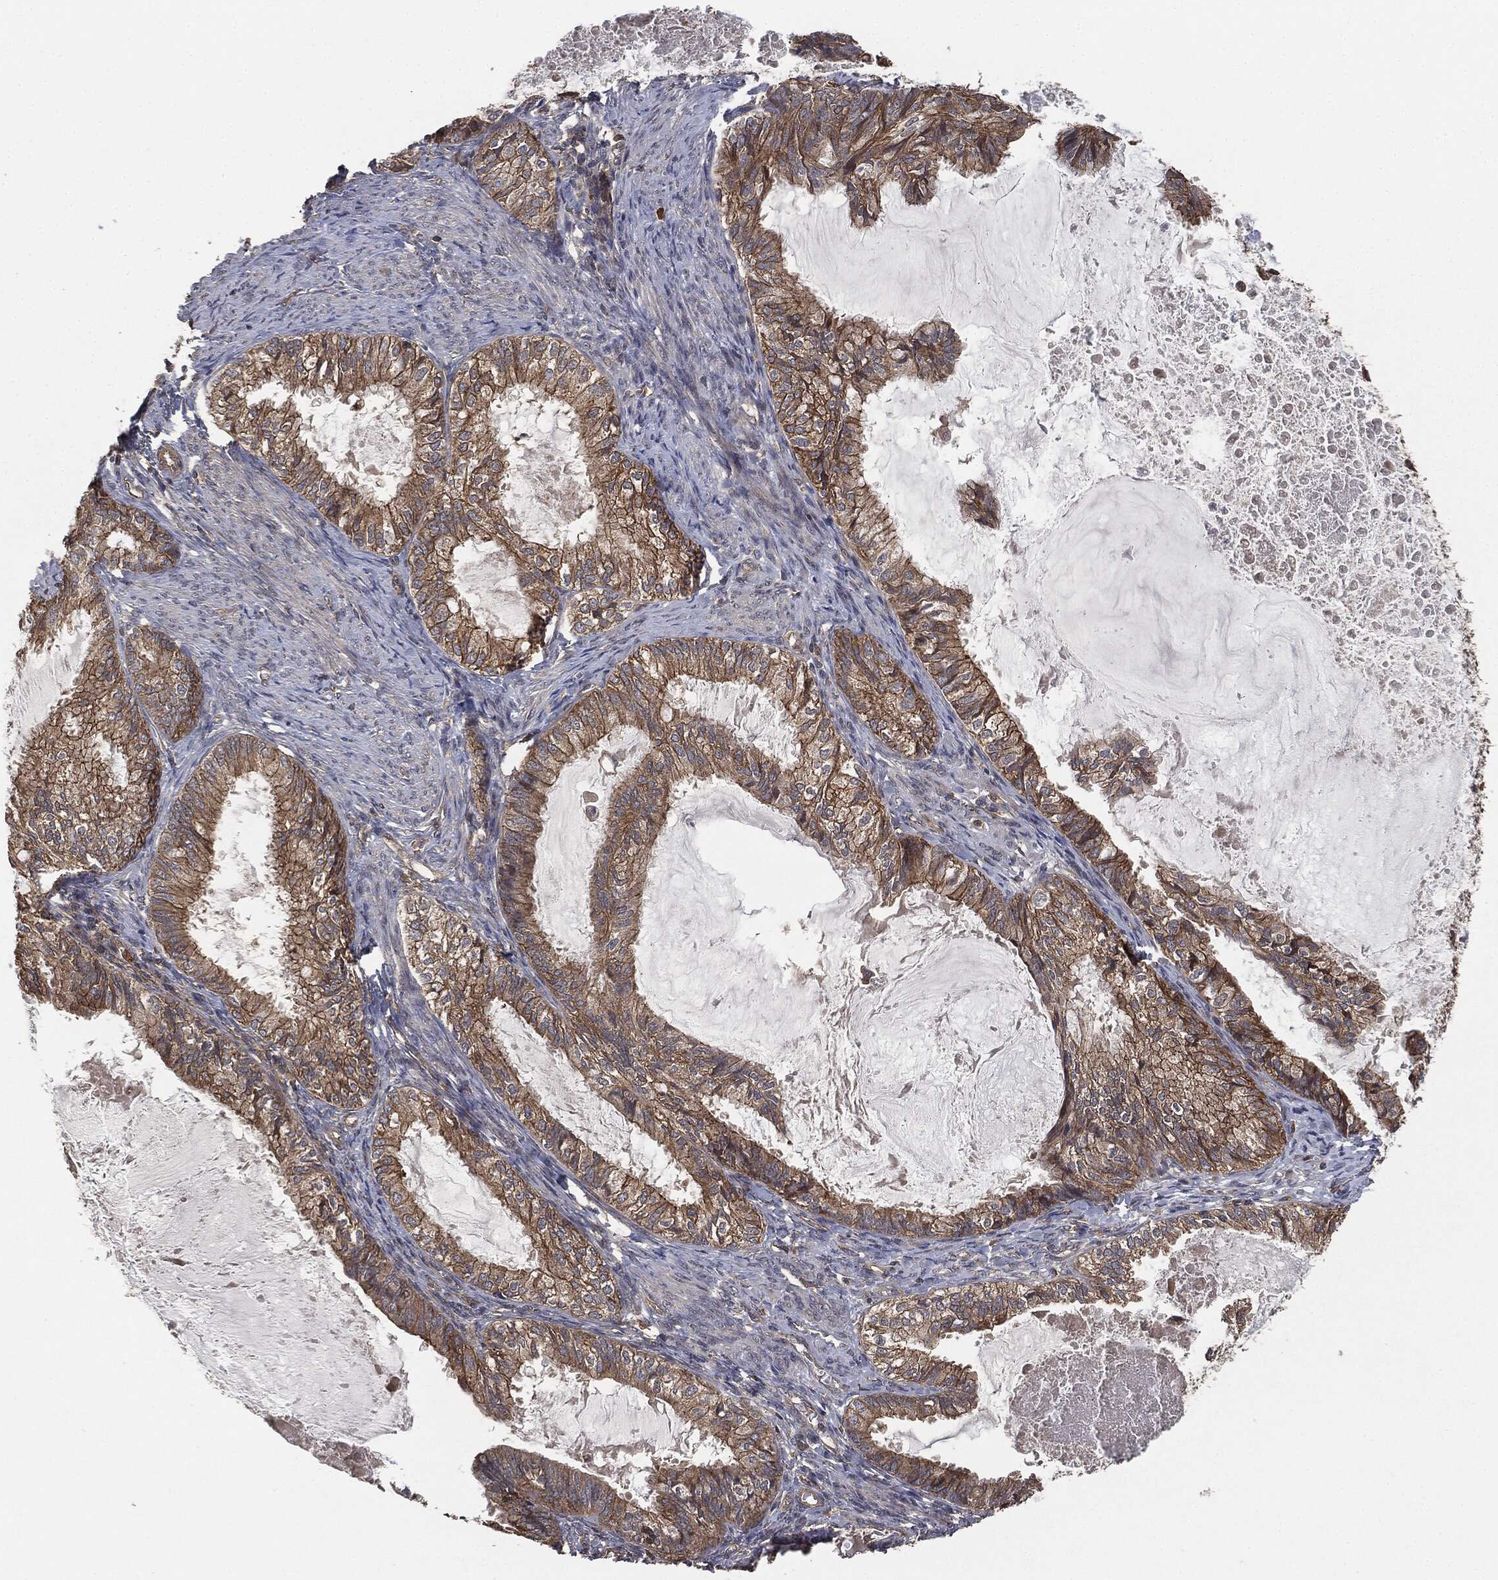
{"staining": {"intensity": "moderate", "quantity": ">75%", "location": "cytoplasmic/membranous"}, "tissue": "endometrial cancer", "cell_type": "Tumor cells", "image_type": "cancer", "snomed": [{"axis": "morphology", "description": "Adenocarcinoma, NOS"}, {"axis": "topography", "description": "Endometrium"}], "caption": "Protein expression analysis of endometrial cancer reveals moderate cytoplasmic/membranous expression in about >75% of tumor cells. The staining was performed using DAB, with brown indicating positive protein expression. Nuclei are stained blue with hematoxylin.", "gene": "ERBIN", "patient": {"sex": "female", "age": 86}}